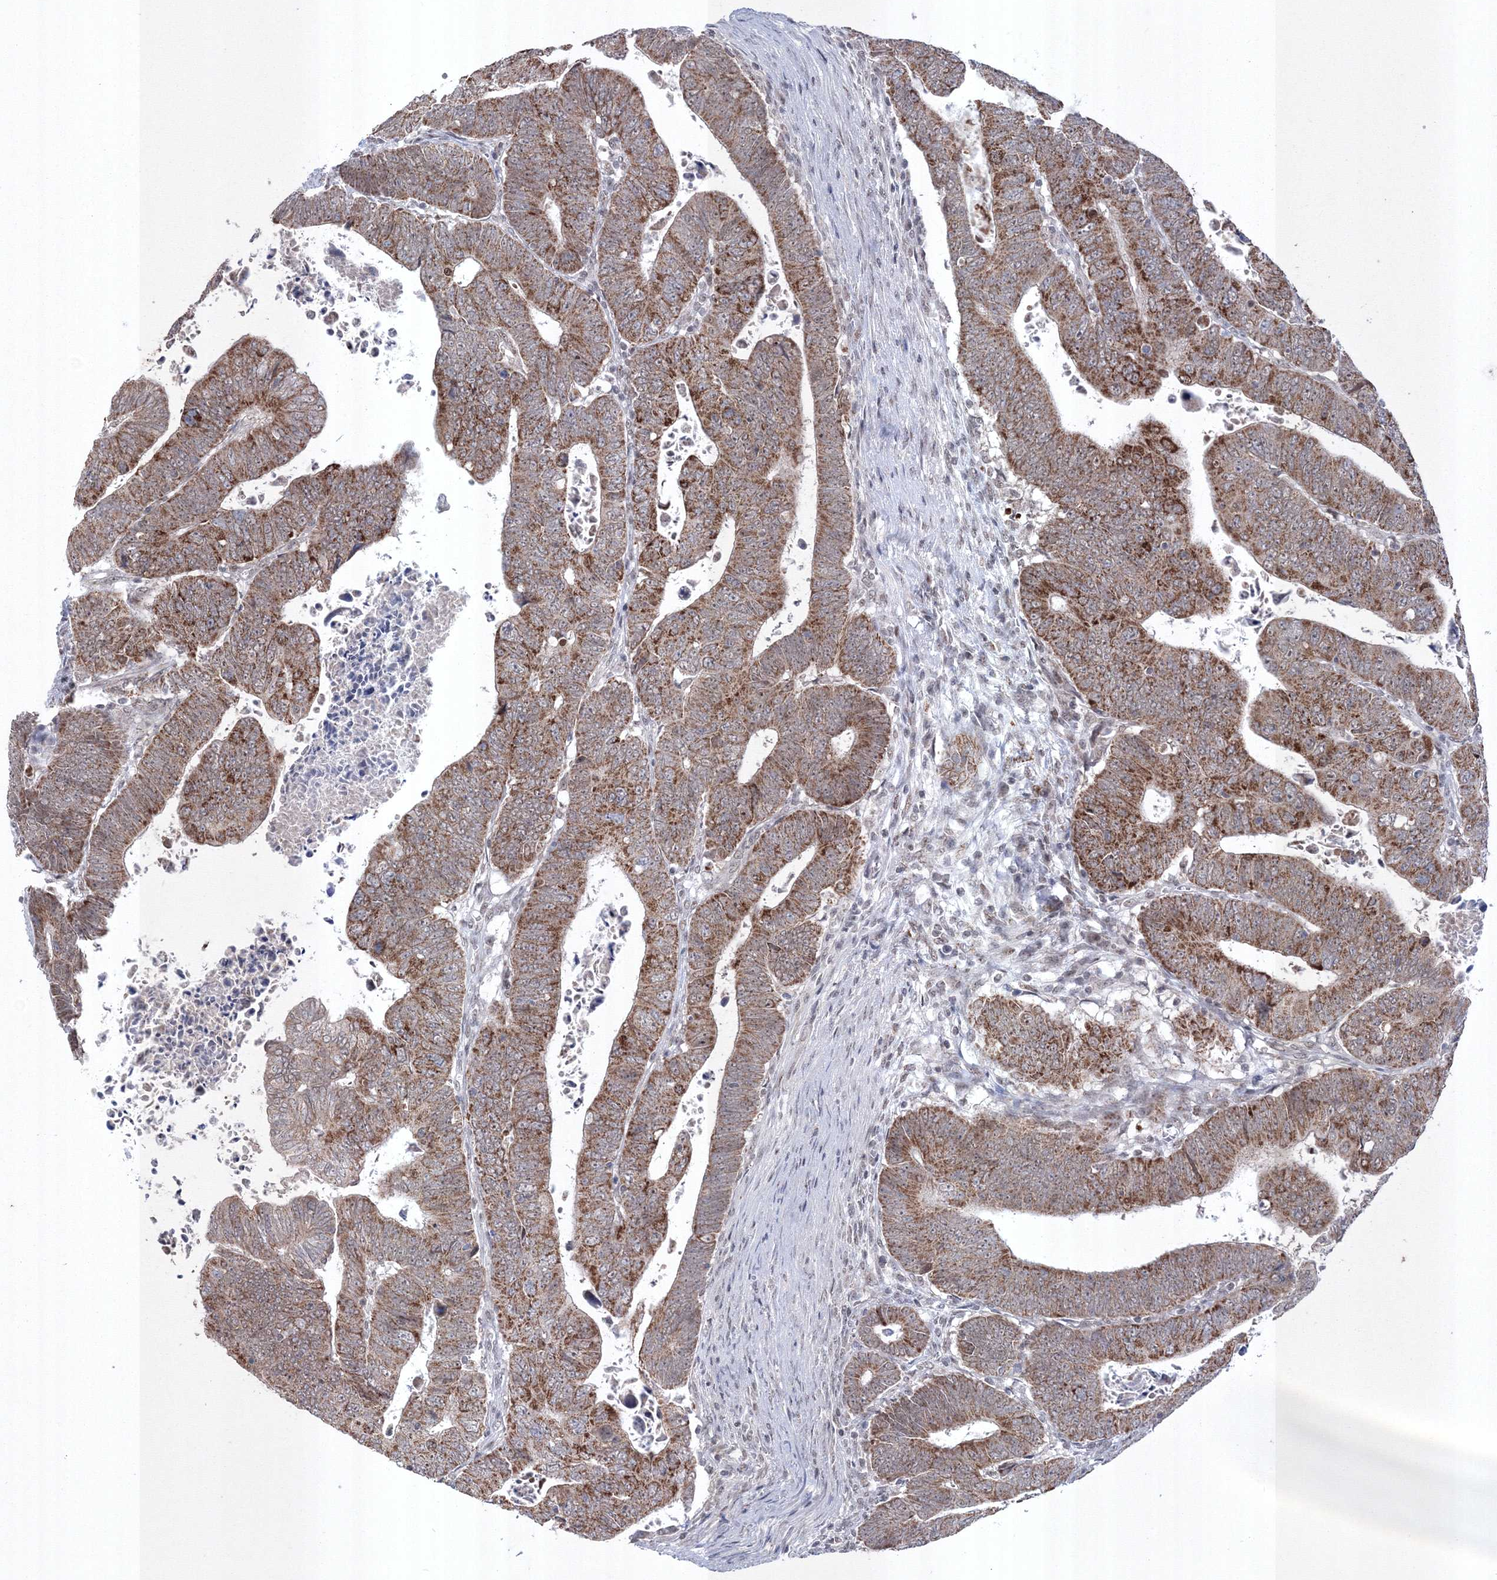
{"staining": {"intensity": "strong", "quantity": ">75%", "location": "cytoplasmic/membranous"}, "tissue": "colorectal cancer", "cell_type": "Tumor cells", "image_type": "cancer", "snomed": [{"axis": "morphology", "description": "Normal tissue, NOS"}, {"axis": "morphology", "description": "Adenocarcinoma, NOS"}, {"axis": "topography", "description": "Rectum"}], "caption": "DAB immunohistochemical staining of human colorectal adenocarcinoma reveals strong cytoplasmic/membranous protein expression in approximately >75% of tumor cells.", "gene": "GRSF1", "patient": {"sex": "female", "age": 65}}